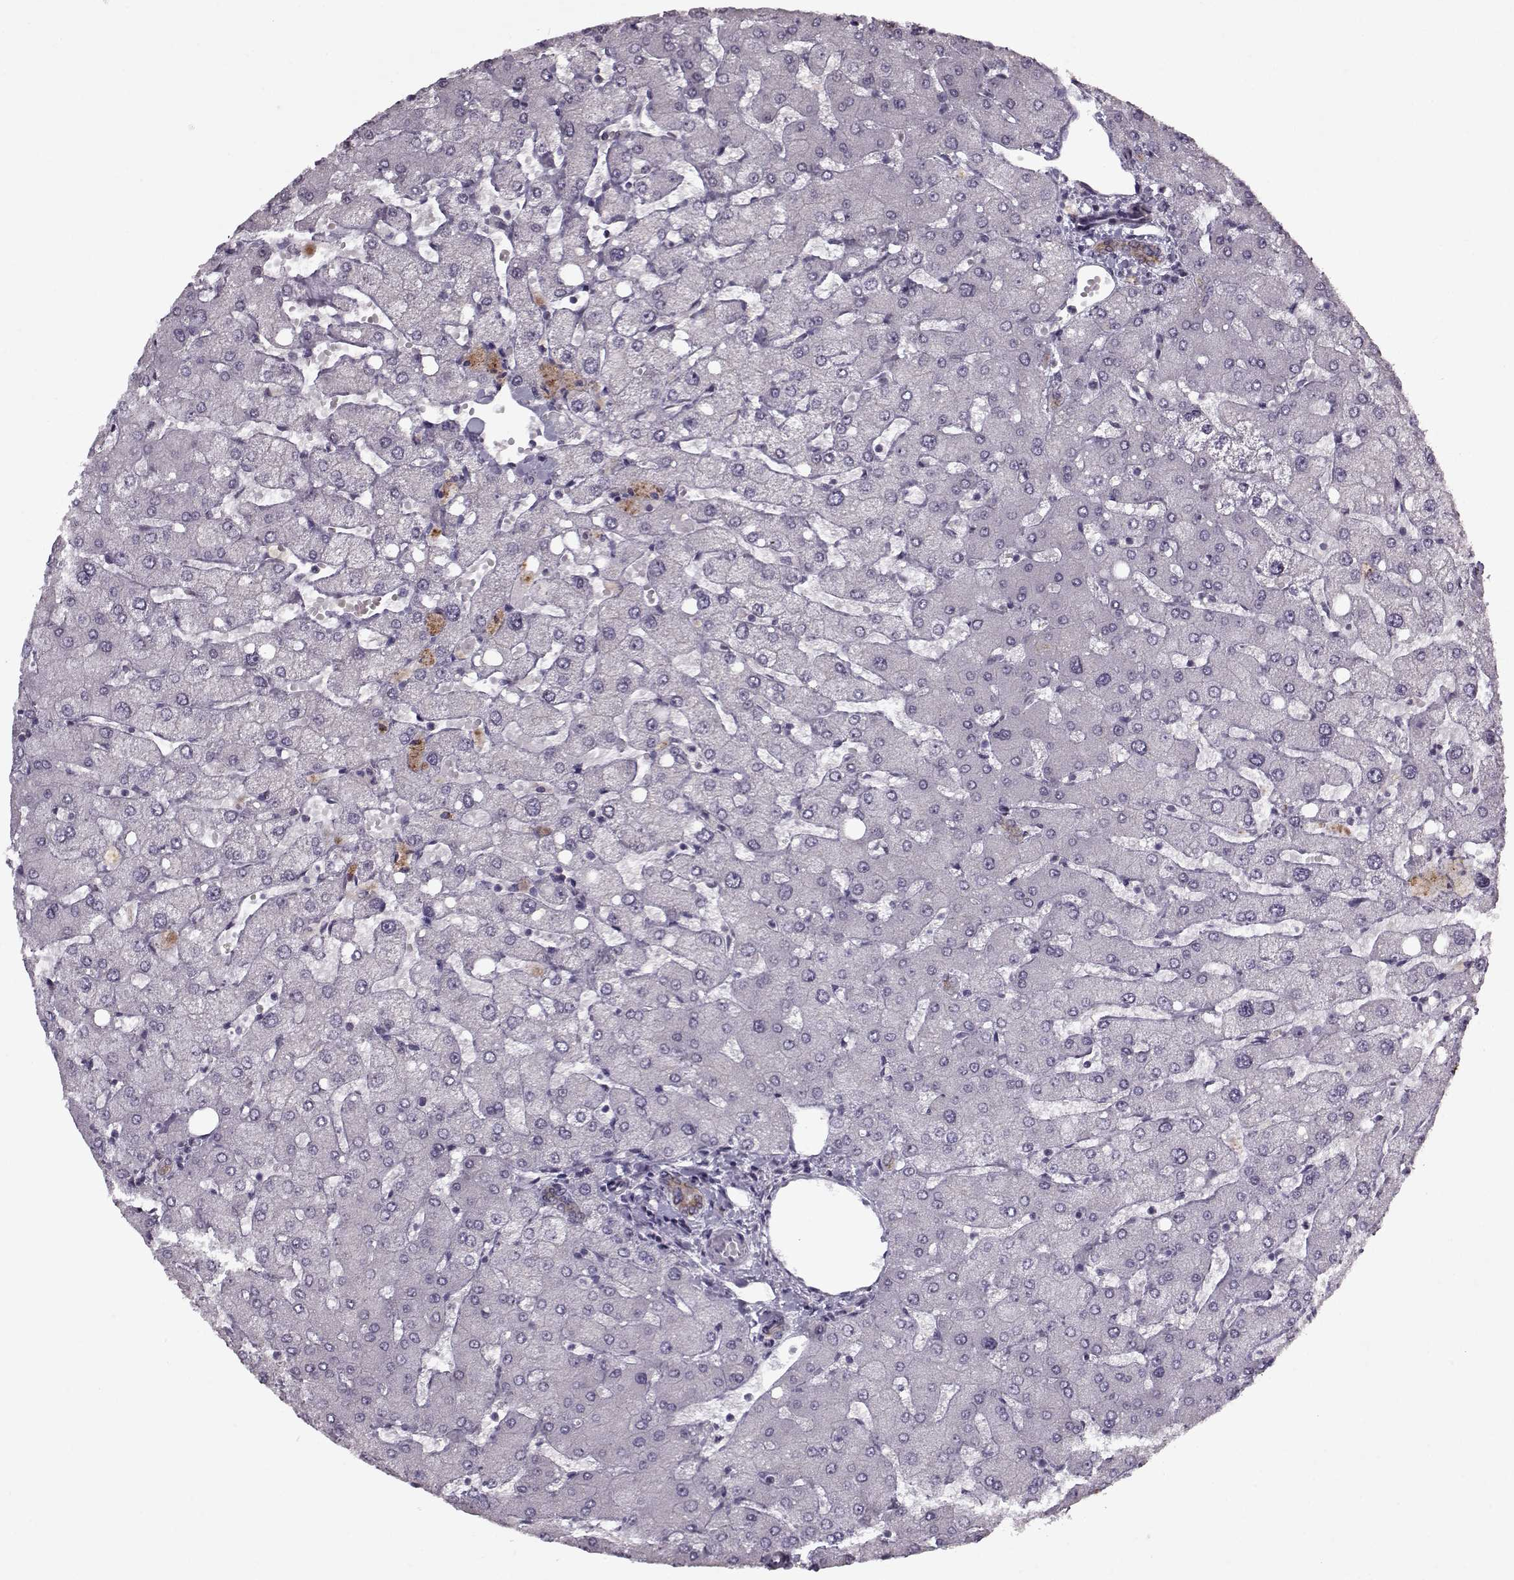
{"staining": {"intensity": "moderate", "quantity": ">75%", "location": "cytoplasmic/membranous"}, "tissue": "liver", "cell_type": "Cholangiocytes", "image_type": "normal", "snomed": [{"axis": "morphology", "description": "Normal tissue, NOS"}, {"axis": "topography", "description": "Liver"}], "caption": "DAB immunohistochemical staining of benign liver shows moderate cytoplasmic/membranous protein positivity in approximately >75% of cholangiocytes.", "gene": "KRT9", "patient": {"sex": "female", "age": 54}}